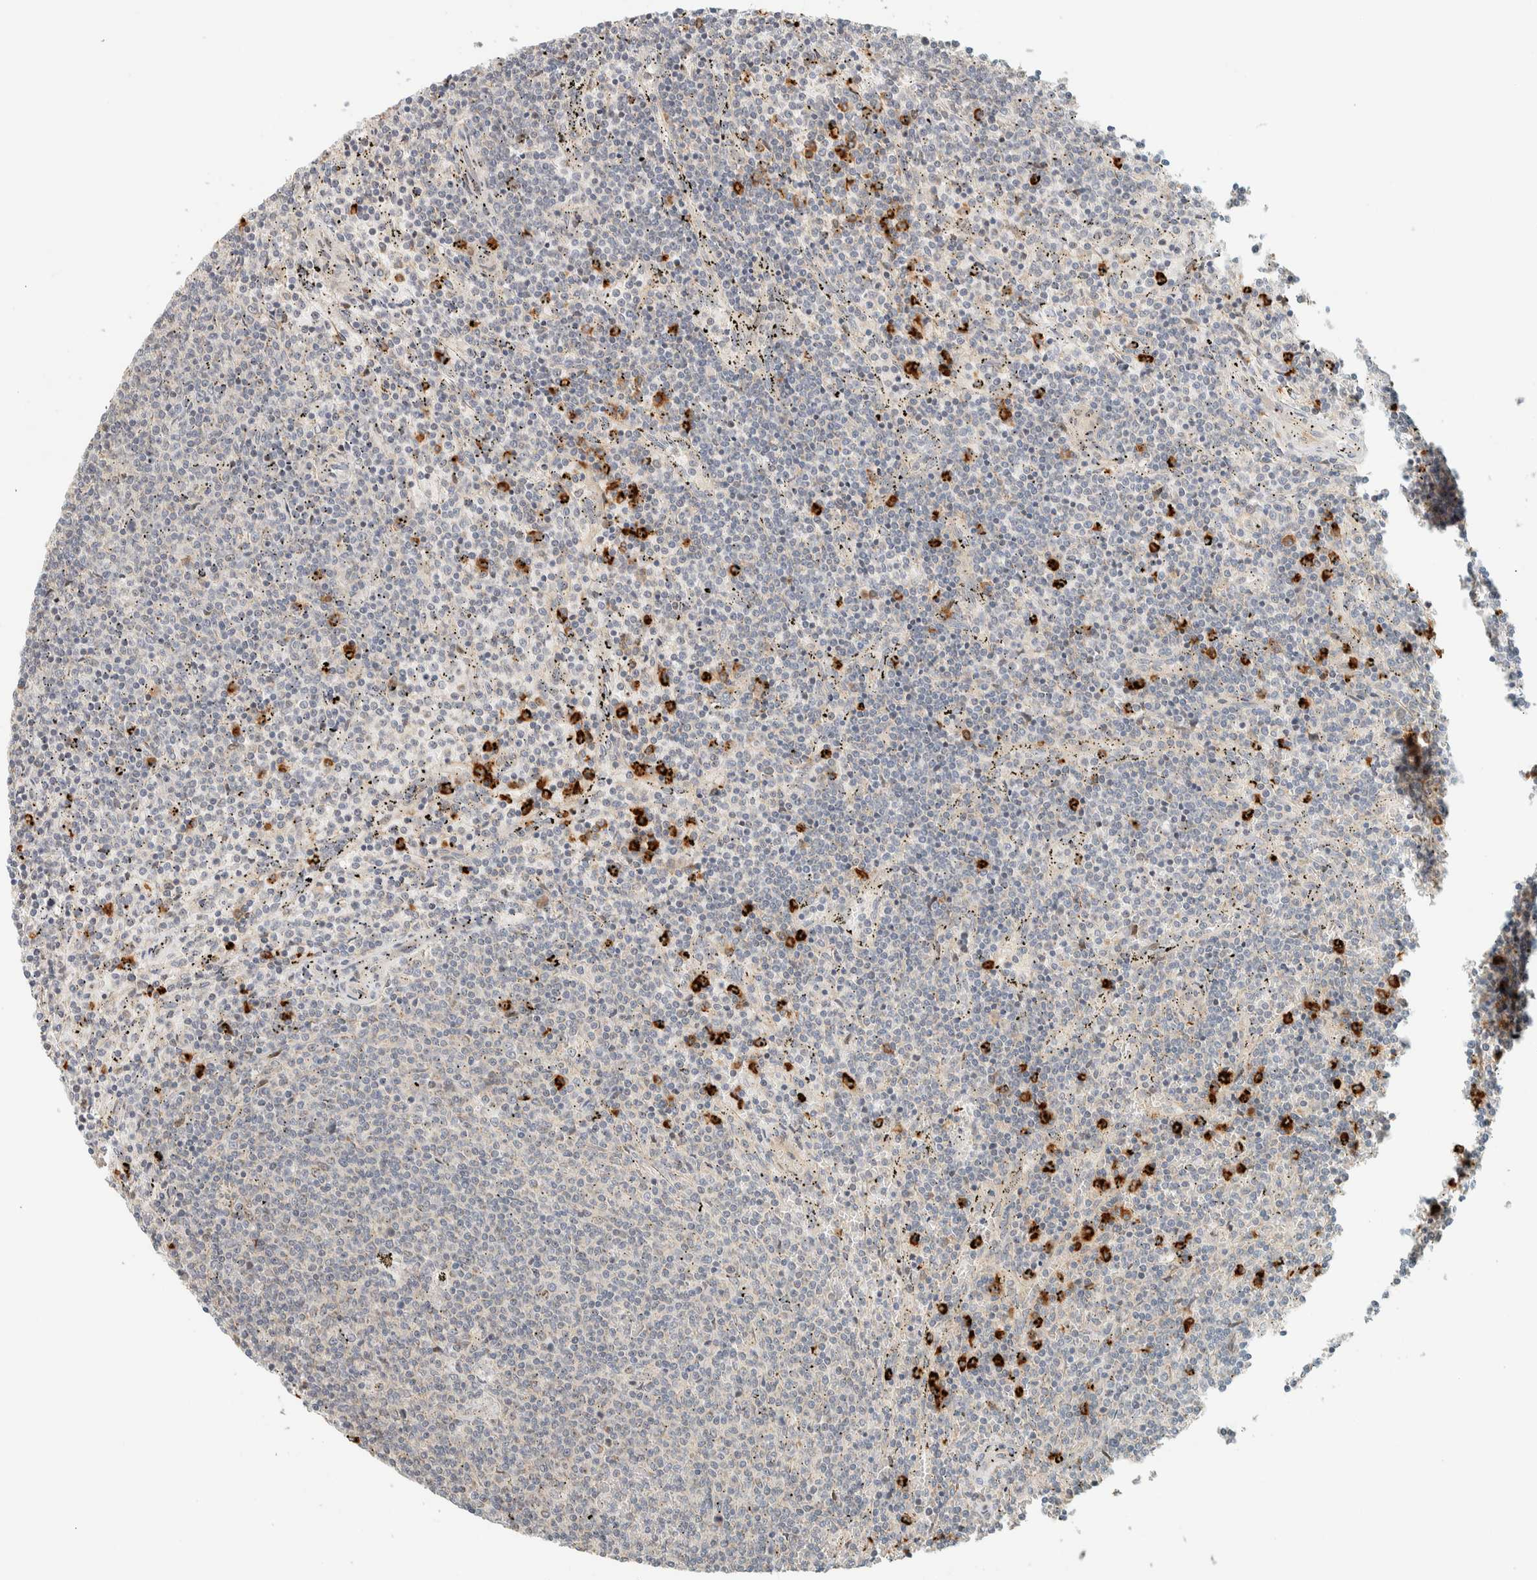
{"staining": {"intensity": "negative", "quantity": "none", "location": "none"}, "tissue": "lymphoma", "cell_type": "Tumor cells", "image_type": "cancer", "snomed": [{"axis": "morphology", "description": "Malignant lymphoma, non-Hodgkin's type, Low grade"}, {"axis": "topography", "description": "Spleen"}], "caption": "Image shows no significant protein positivity in tumor cells of low-grade malignant lymphoma, non-Hodgkin's type.", "gene": "CCDC171", "patient": {"sex": "female", "age": 50}}